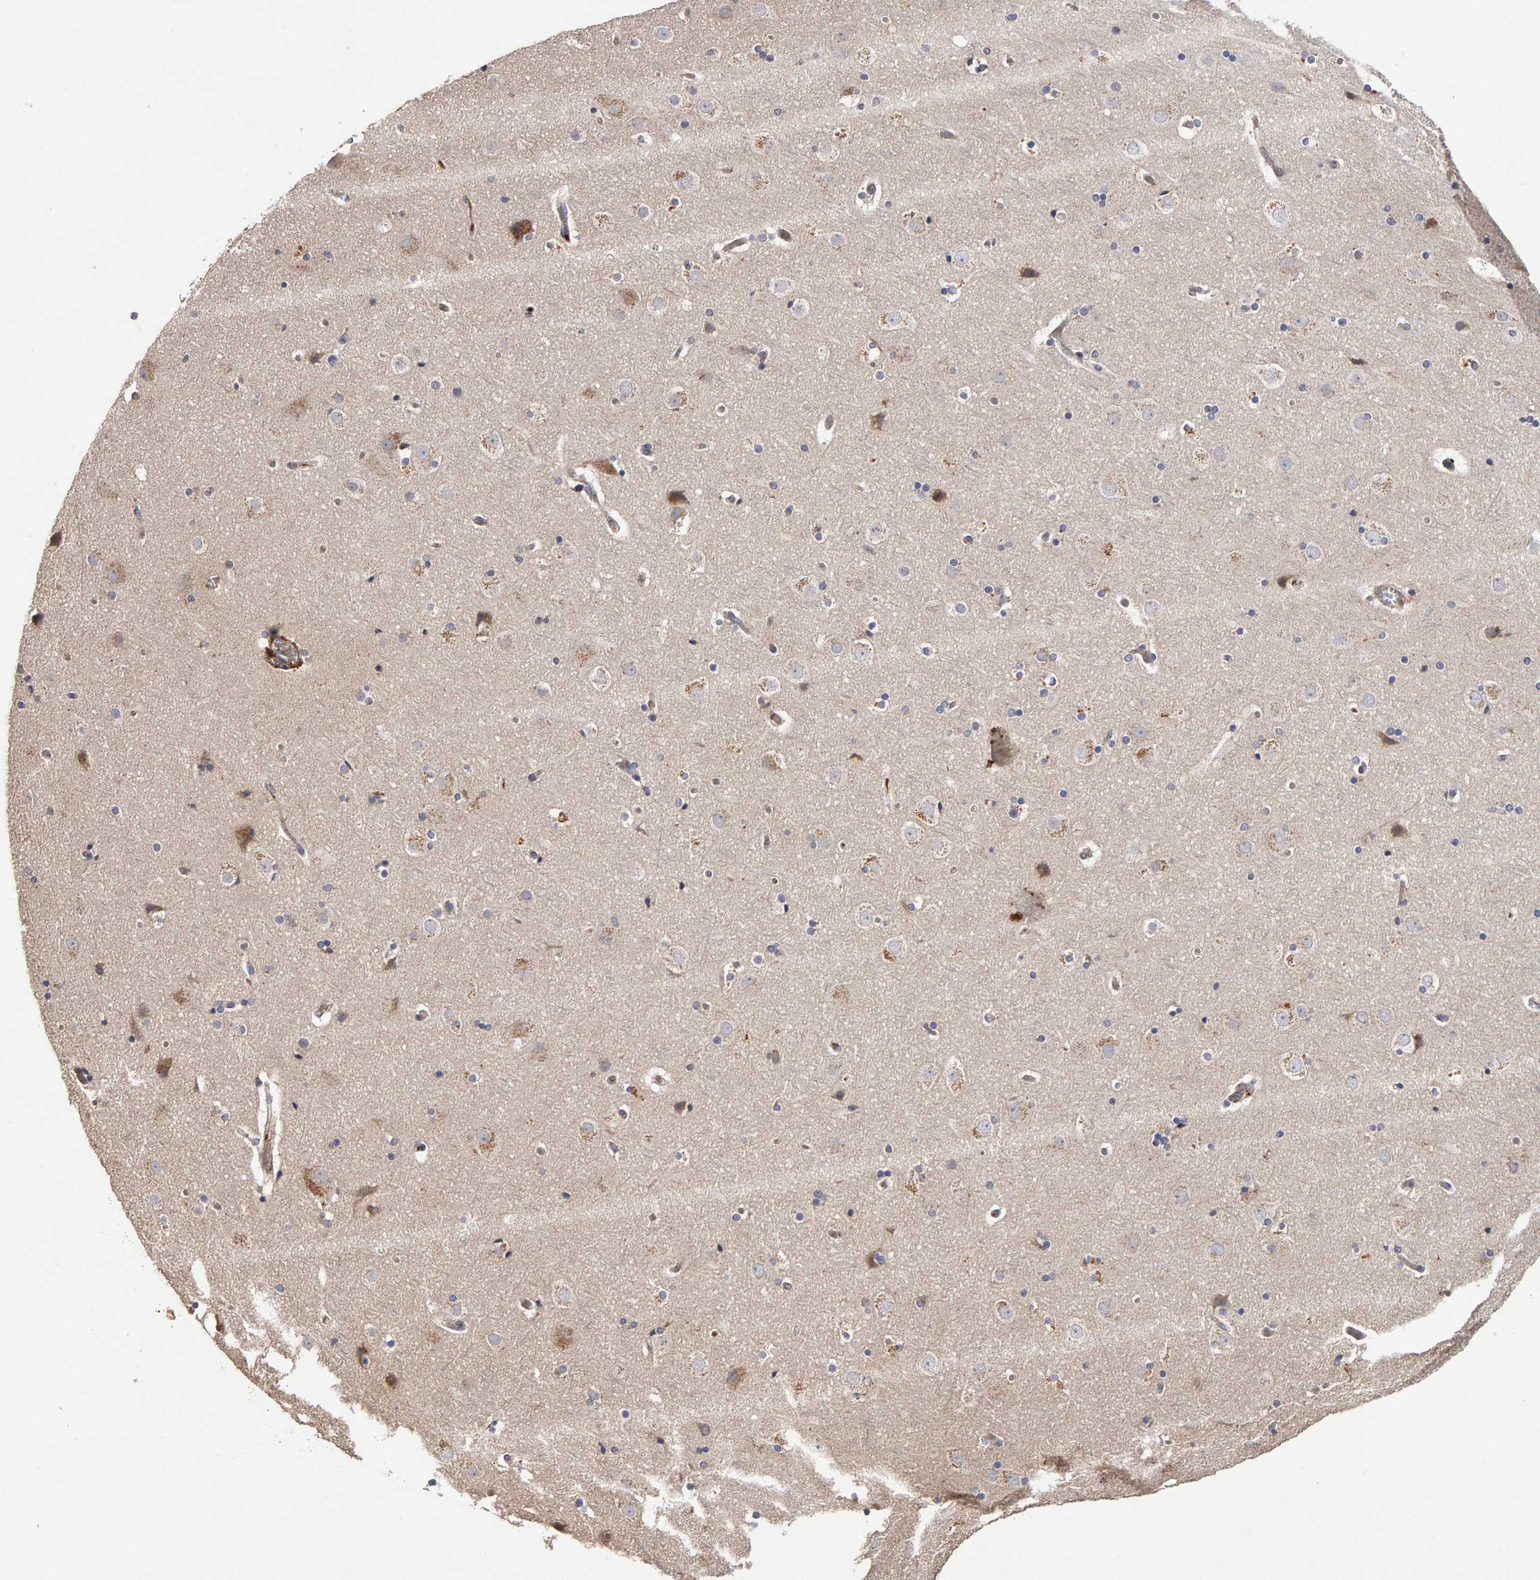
{"staining": {"intensity": "moderate", "quantity": ">75%", "location": "cytoplasmic/membranous"}, "tissue": "cerebral cortex", "cell_type": "Endothelial cells", "image_type": "normal", "snomed": [{"axis": "morphology", "description": "Normal tissue, NOS"}, {"axis": "topography", "description": "Cerebral cortex"}], "caption": "Protein expression analysis of unremarkable cerebral cortex exhibits moderate cytoplasmic/membranous expression in approximately >75% of endothelial cells.", "gene": "CANT1", "patient": {"sex": "male", "age": 57}}